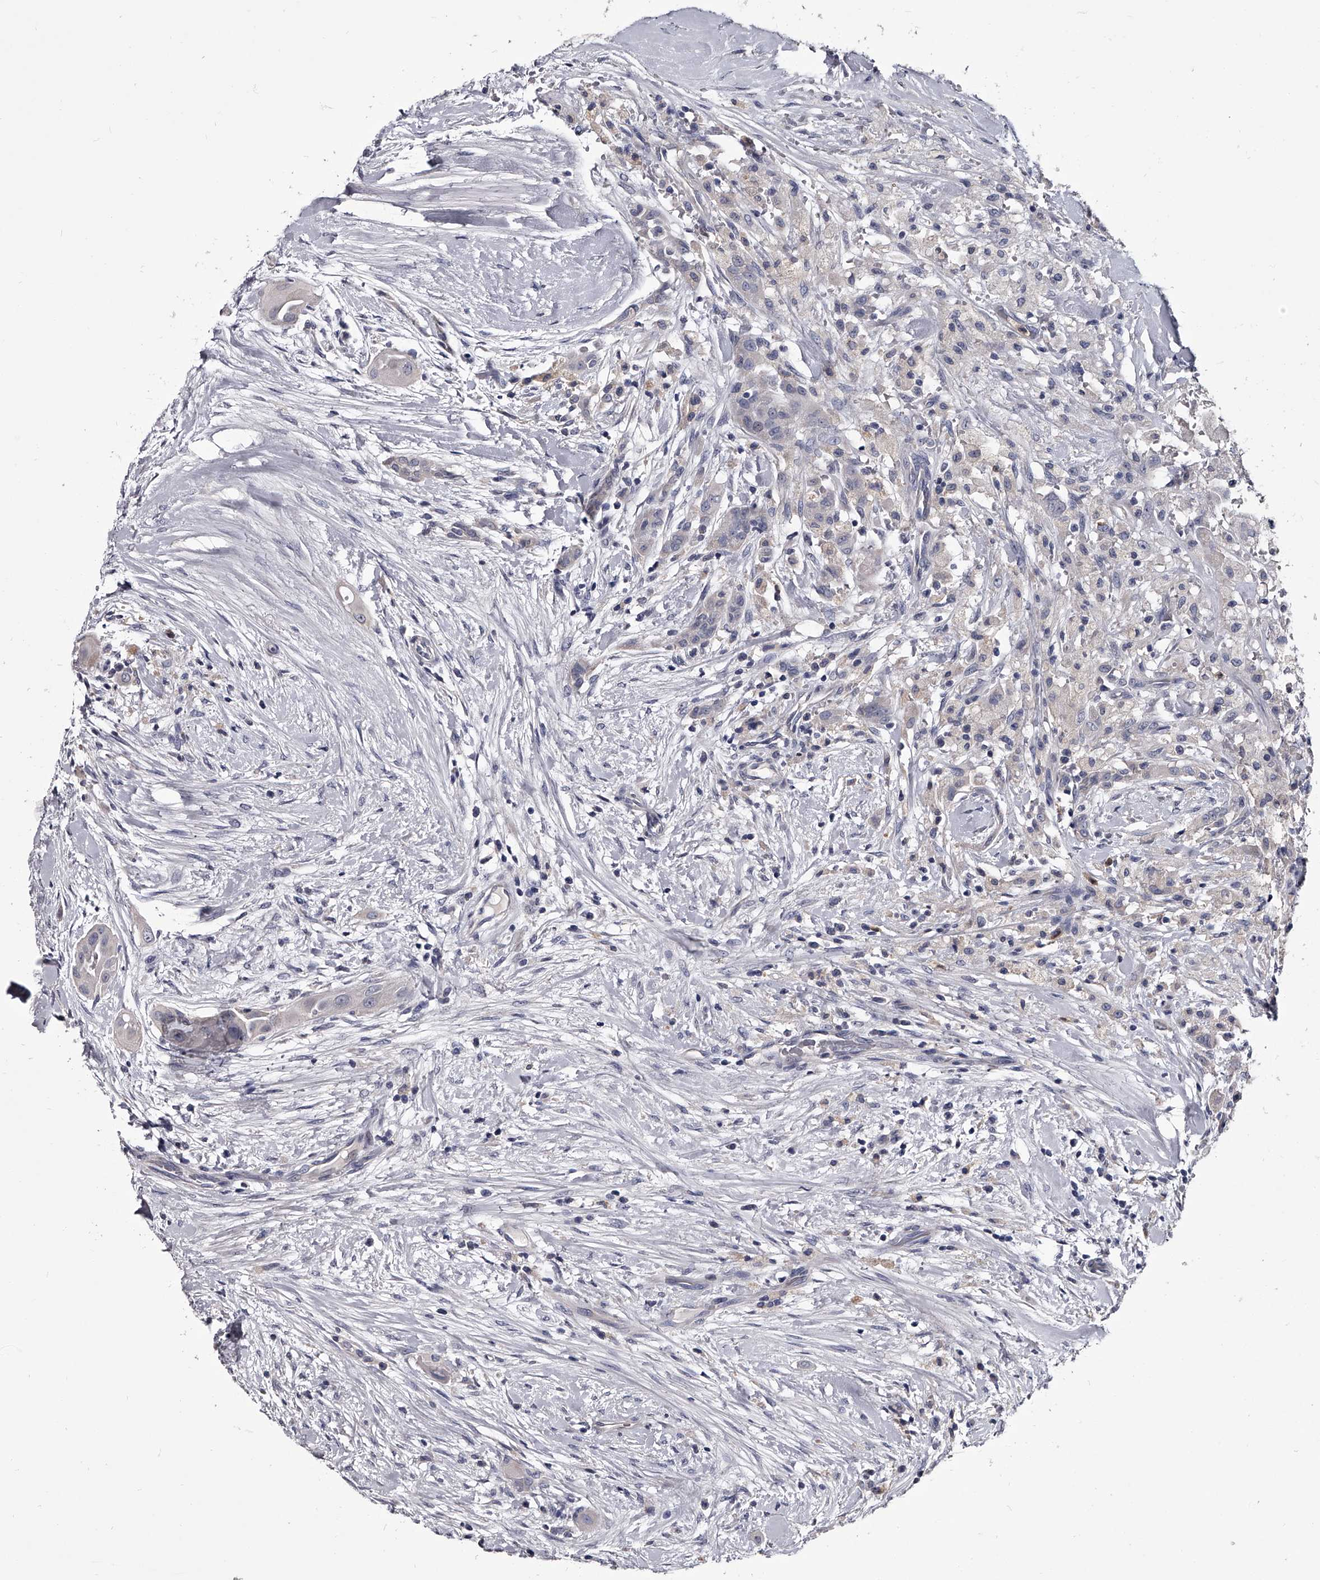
{"staining": {"intensity": "negative", "quantity": "none", "location": "none"}, "tissue": "thyroid cancer", "cell_type": "Tumor cells", "image_type": "cancer", "snomed": [{"axis": "morphology", "description": "Papillary adenocarcinoma, NOS"}, {"axis": "topography", "description": "Thyroid gland"}], "caption": "Tumor cells are negative for protein expression in human thyroid cancer.", "gene": "GAPVD1", "patient": {"sex": "female", "age": 59}}